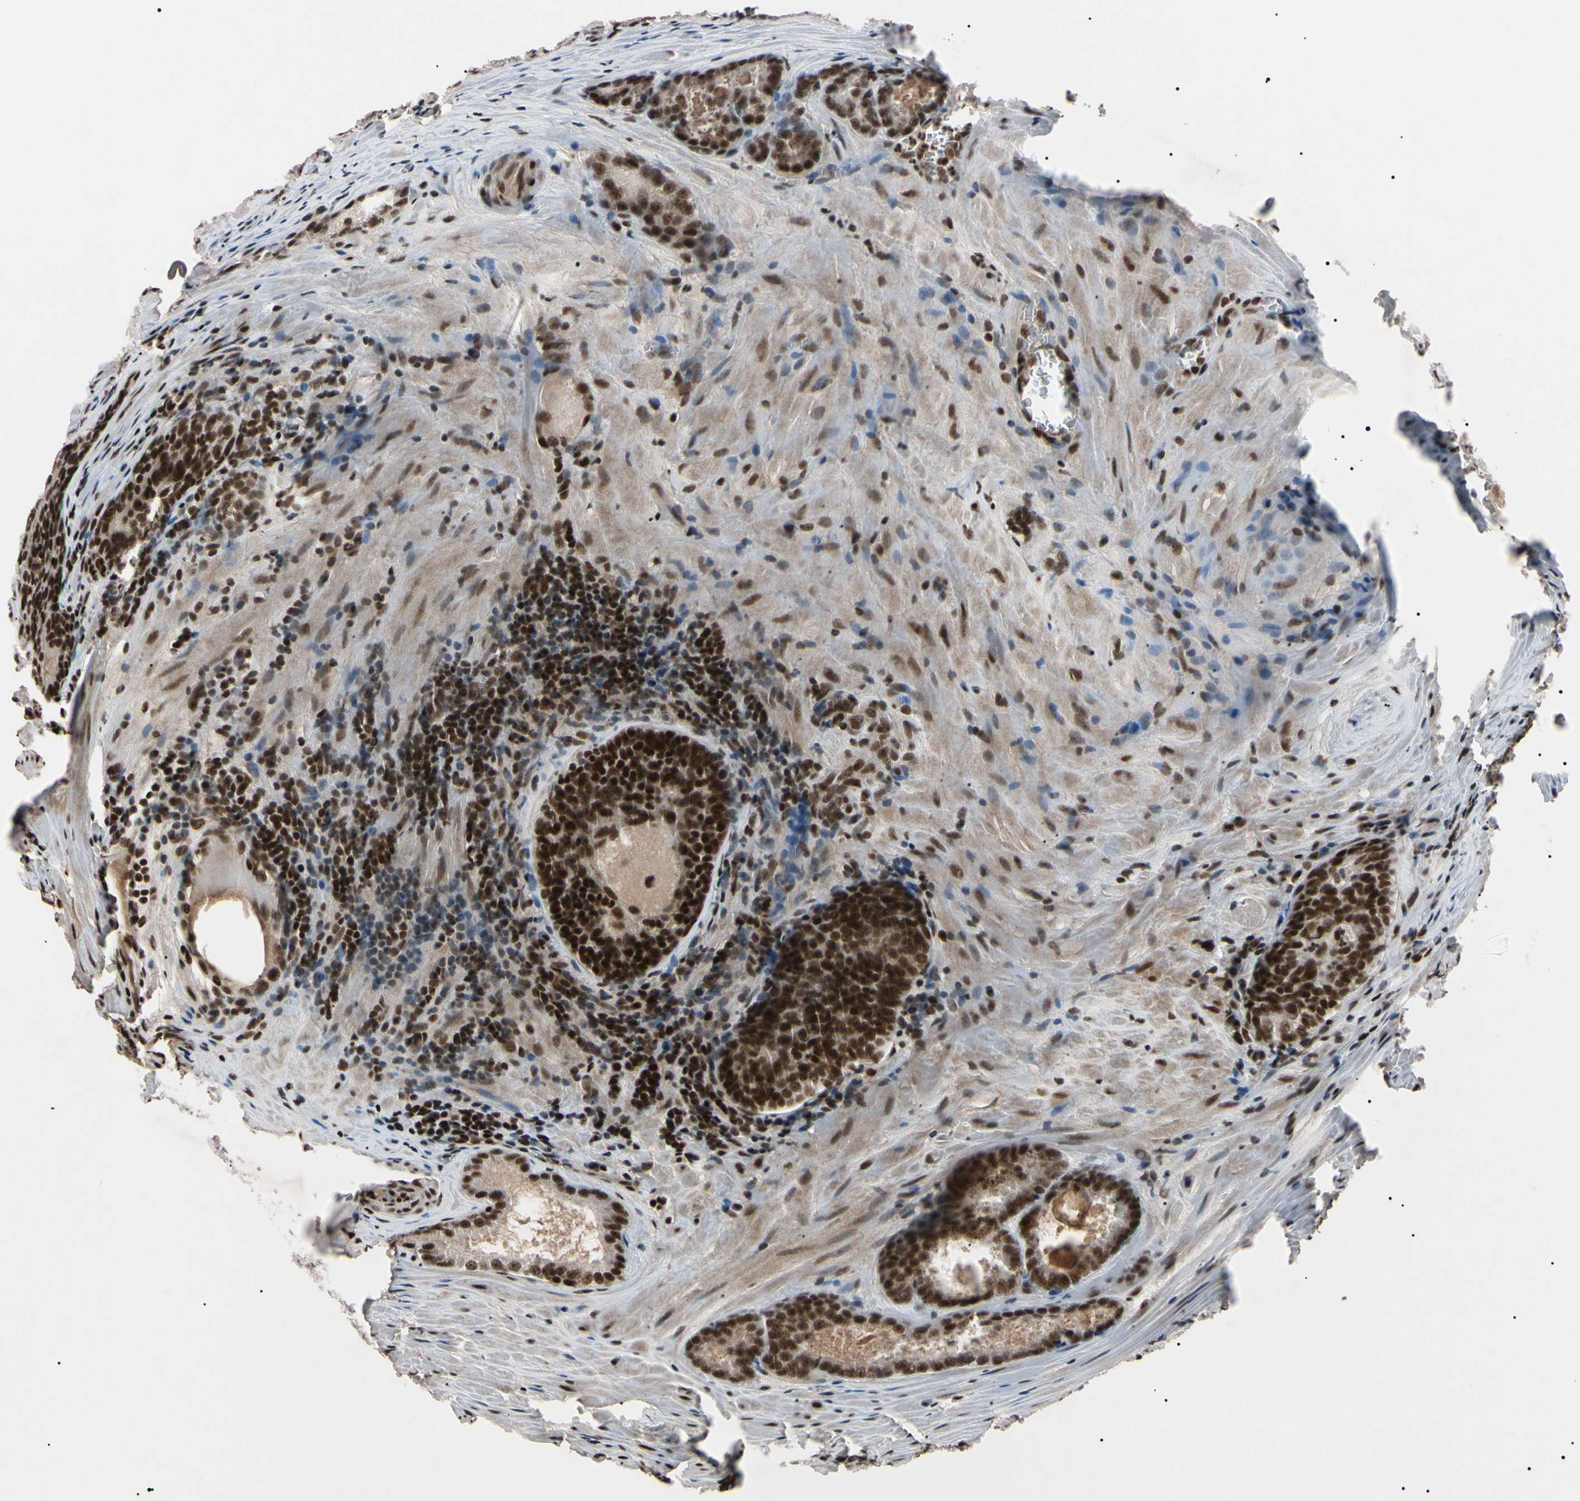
{"staining": {"intensity": "strong", "quantity": "25%-75%", "location": "nuclear"}, "tissue": "prostate cancer", "cell_type": "Tumor cells", "image_type": "cancer", "snomed": [{"axis": "morphology", "description": "Adenocarcinoma, Low grade"}, {"axis": "topography", "description": "Prostate"}], "caption": "Adenocarcinoma (low-grade) (prostate) stained with a protein marker displays strong staining in tumor cells.", "gene": "YY1", "patient": {"sex": "male", "age": 64}}